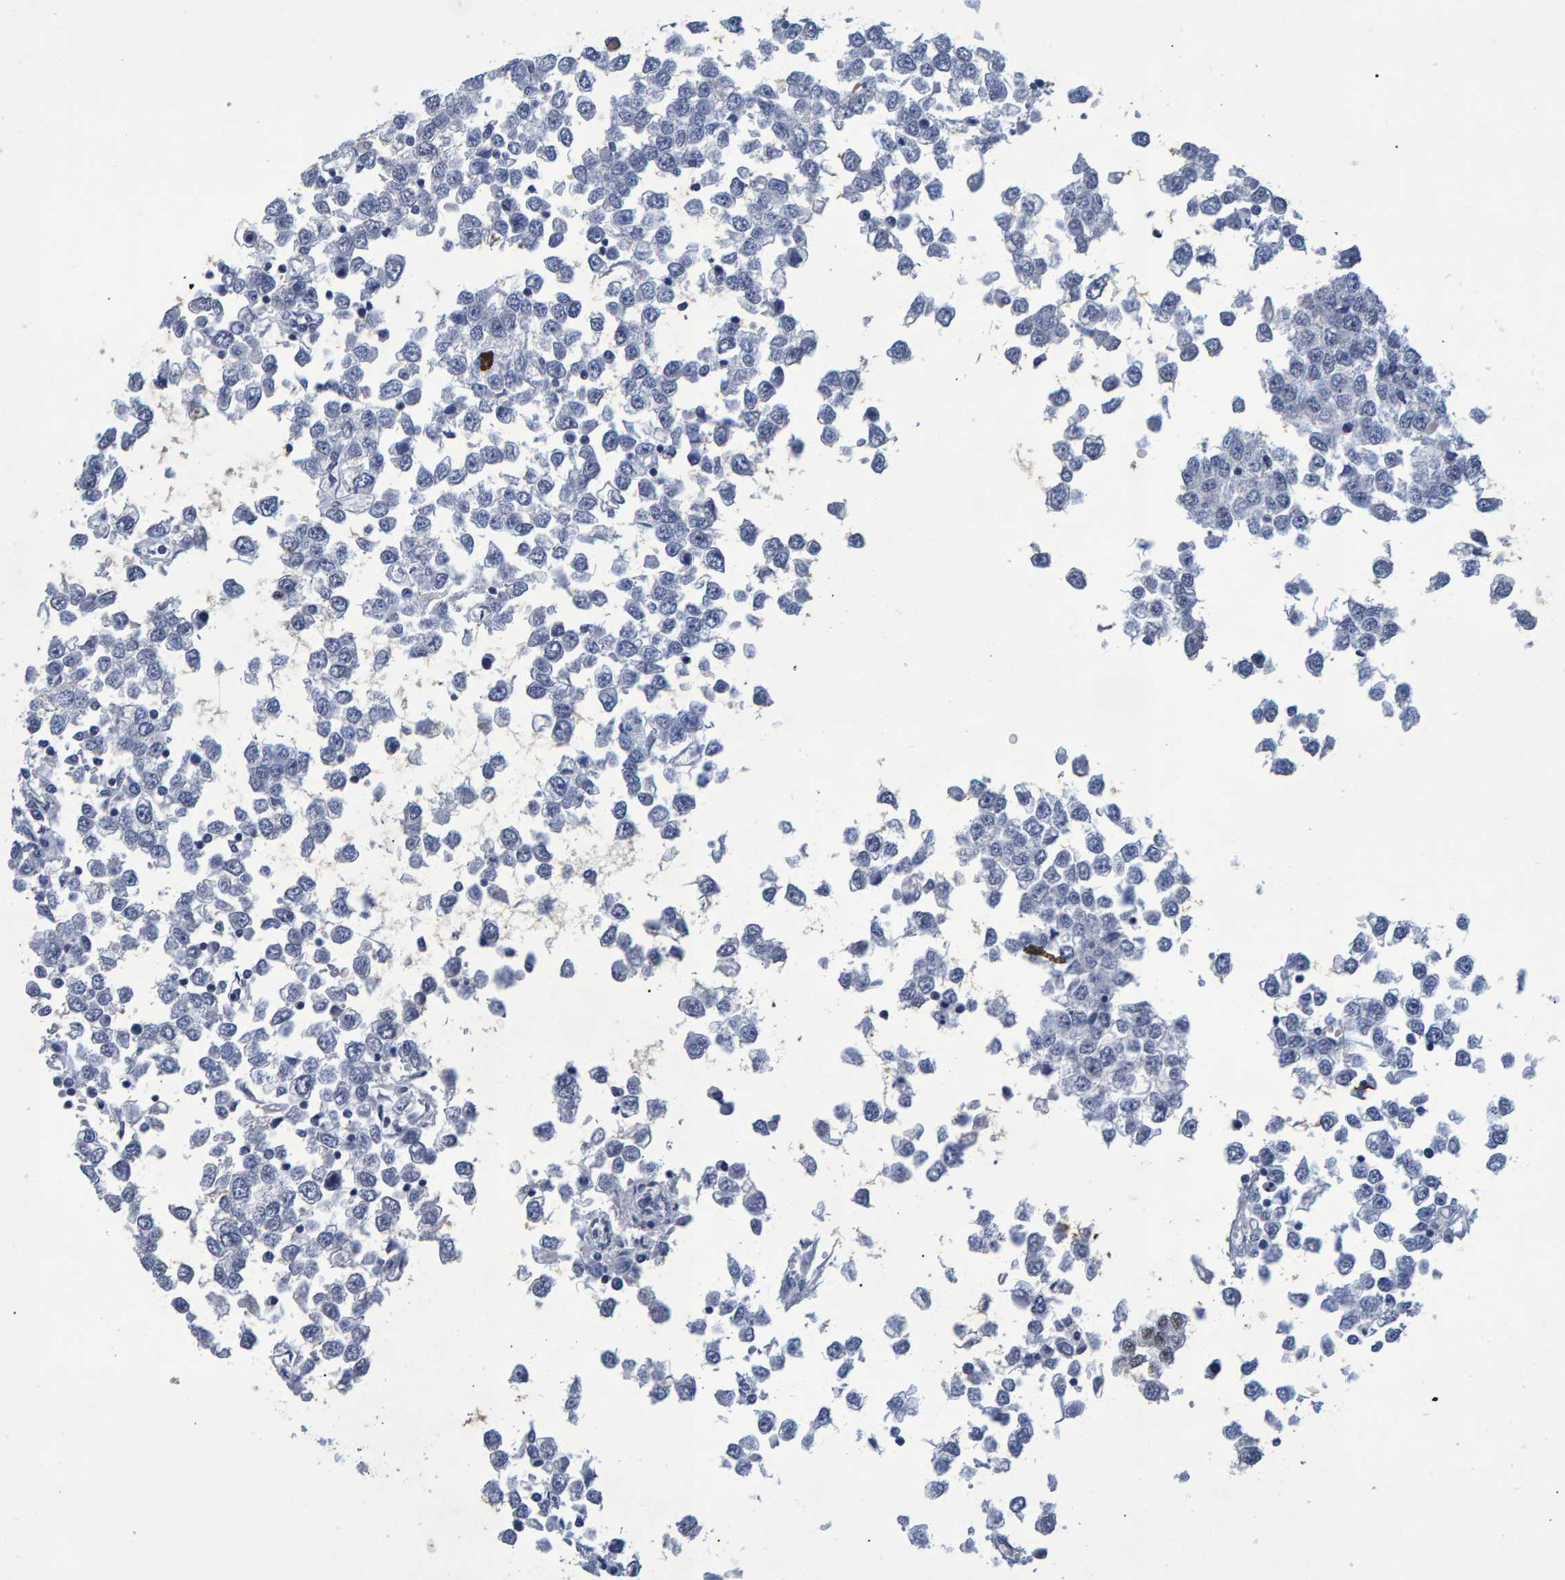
{"staining": {"intensity": "negative", "quantity": "none", "location": "none"}, "tissue": "testis cancer", "cell_type": "Tumor cells", "image_type": "cancer", "snomed": [{"axis": "morphology", "description": "Seminoma, NOS"}, {"axis": "topography", "description": "Testis"}], "caption": "This is an immunohistochemistry histopathology image of human seminoma (testis). There is no positivity in tumor cells.", "gene": "QKI", "patient": {"sex": "male", "age": 65}}